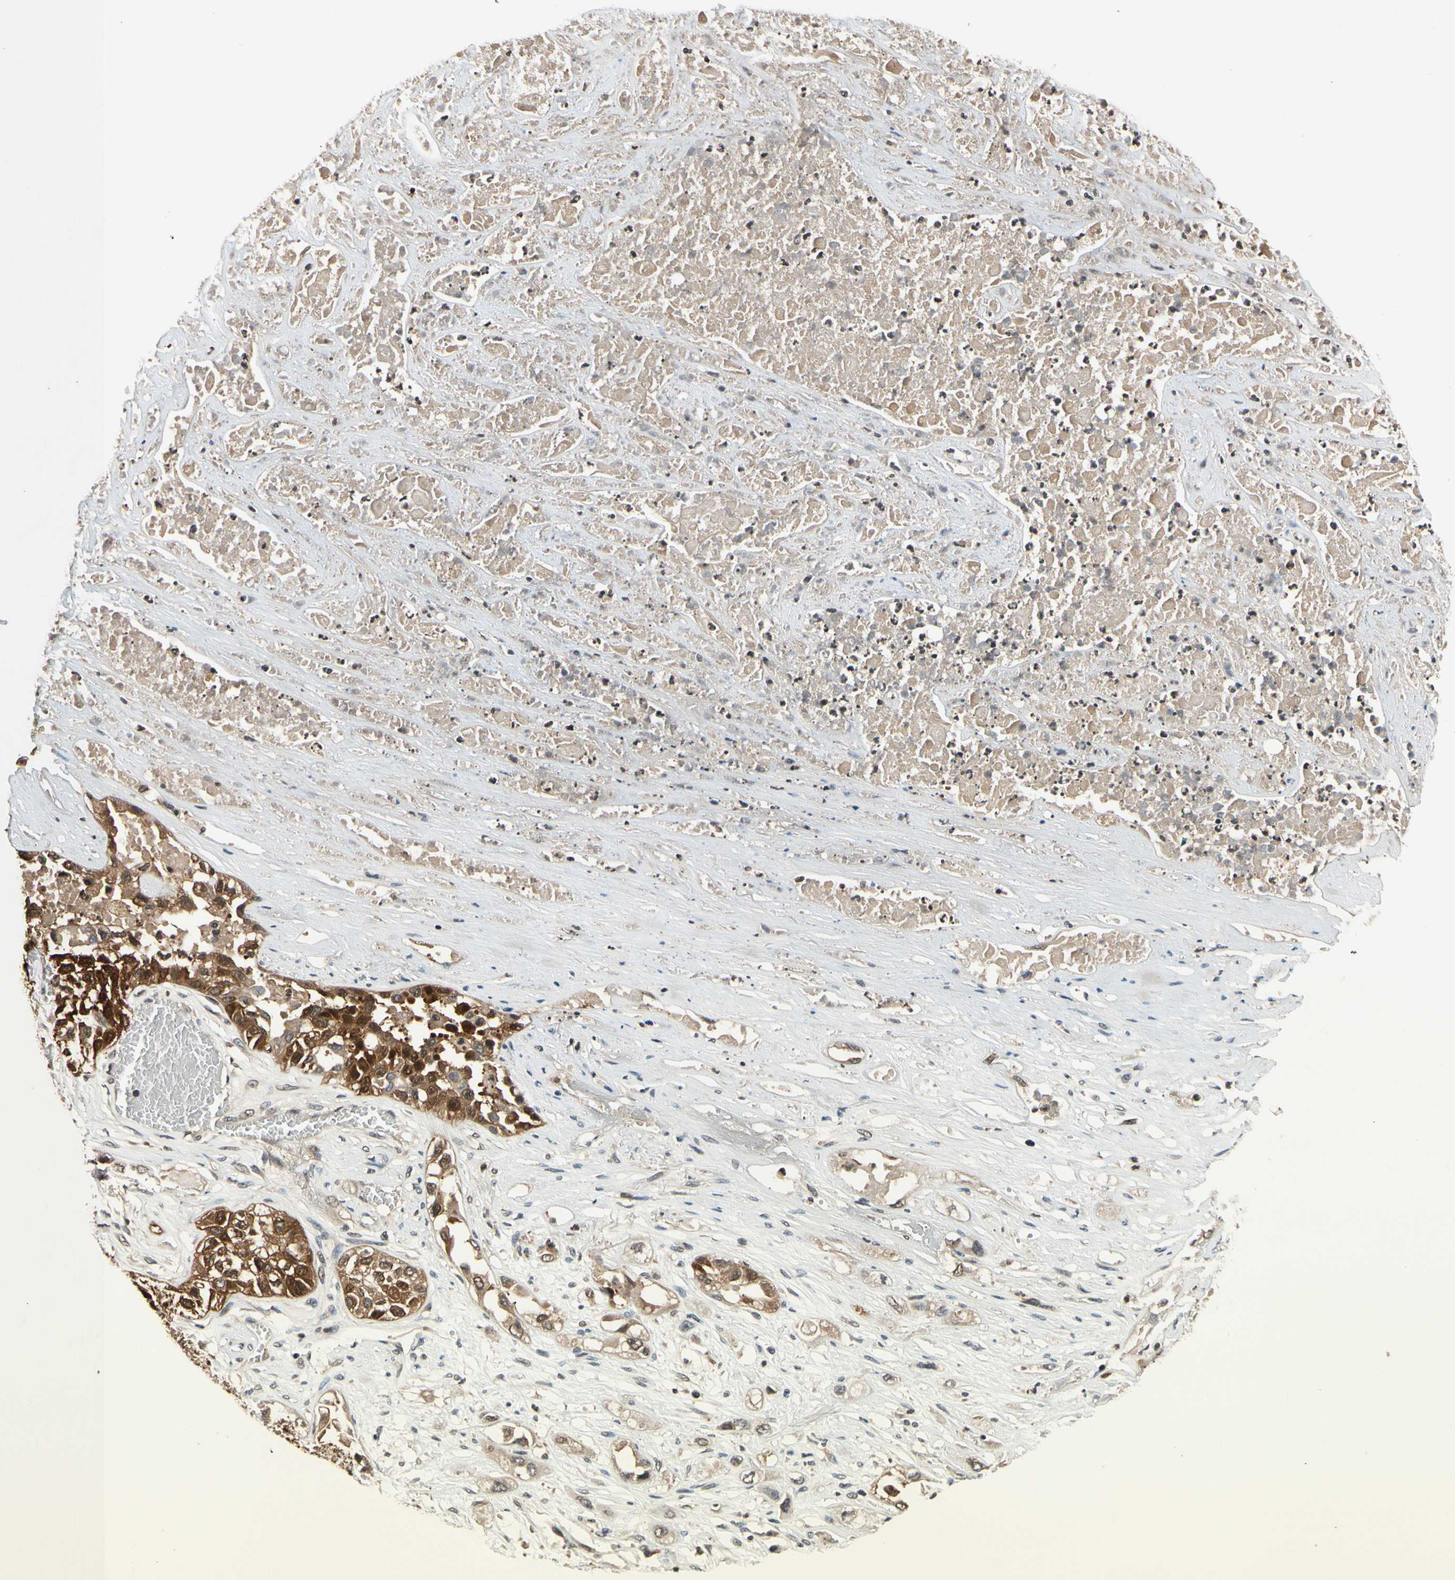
{"staining": {"intensity": "moderate", "quantity": "25%-75%", "location": "cytoplasmic/membranous"}, "tissue": "lung cancer", "cell_type": "Tumor cells", "image_type": "cancer", "snomed": [{"axis": "morphology", "description": "Squamous cell carcinoma, NOS"}, {"axis": "topography", "description": "Lung"}], "caption": "A histopathology image of lung cancer (squamous cell carcinoma) stained for a protein reveals moderate cytoplasmic/membranous brown staining in tumor cells. (Stains: DAB in brown, nuclei in blue, Microscopy: brightfield microscopy at high magnification).", "gene": "GCLC", "patient": {"sex": "male", "age": 71}}